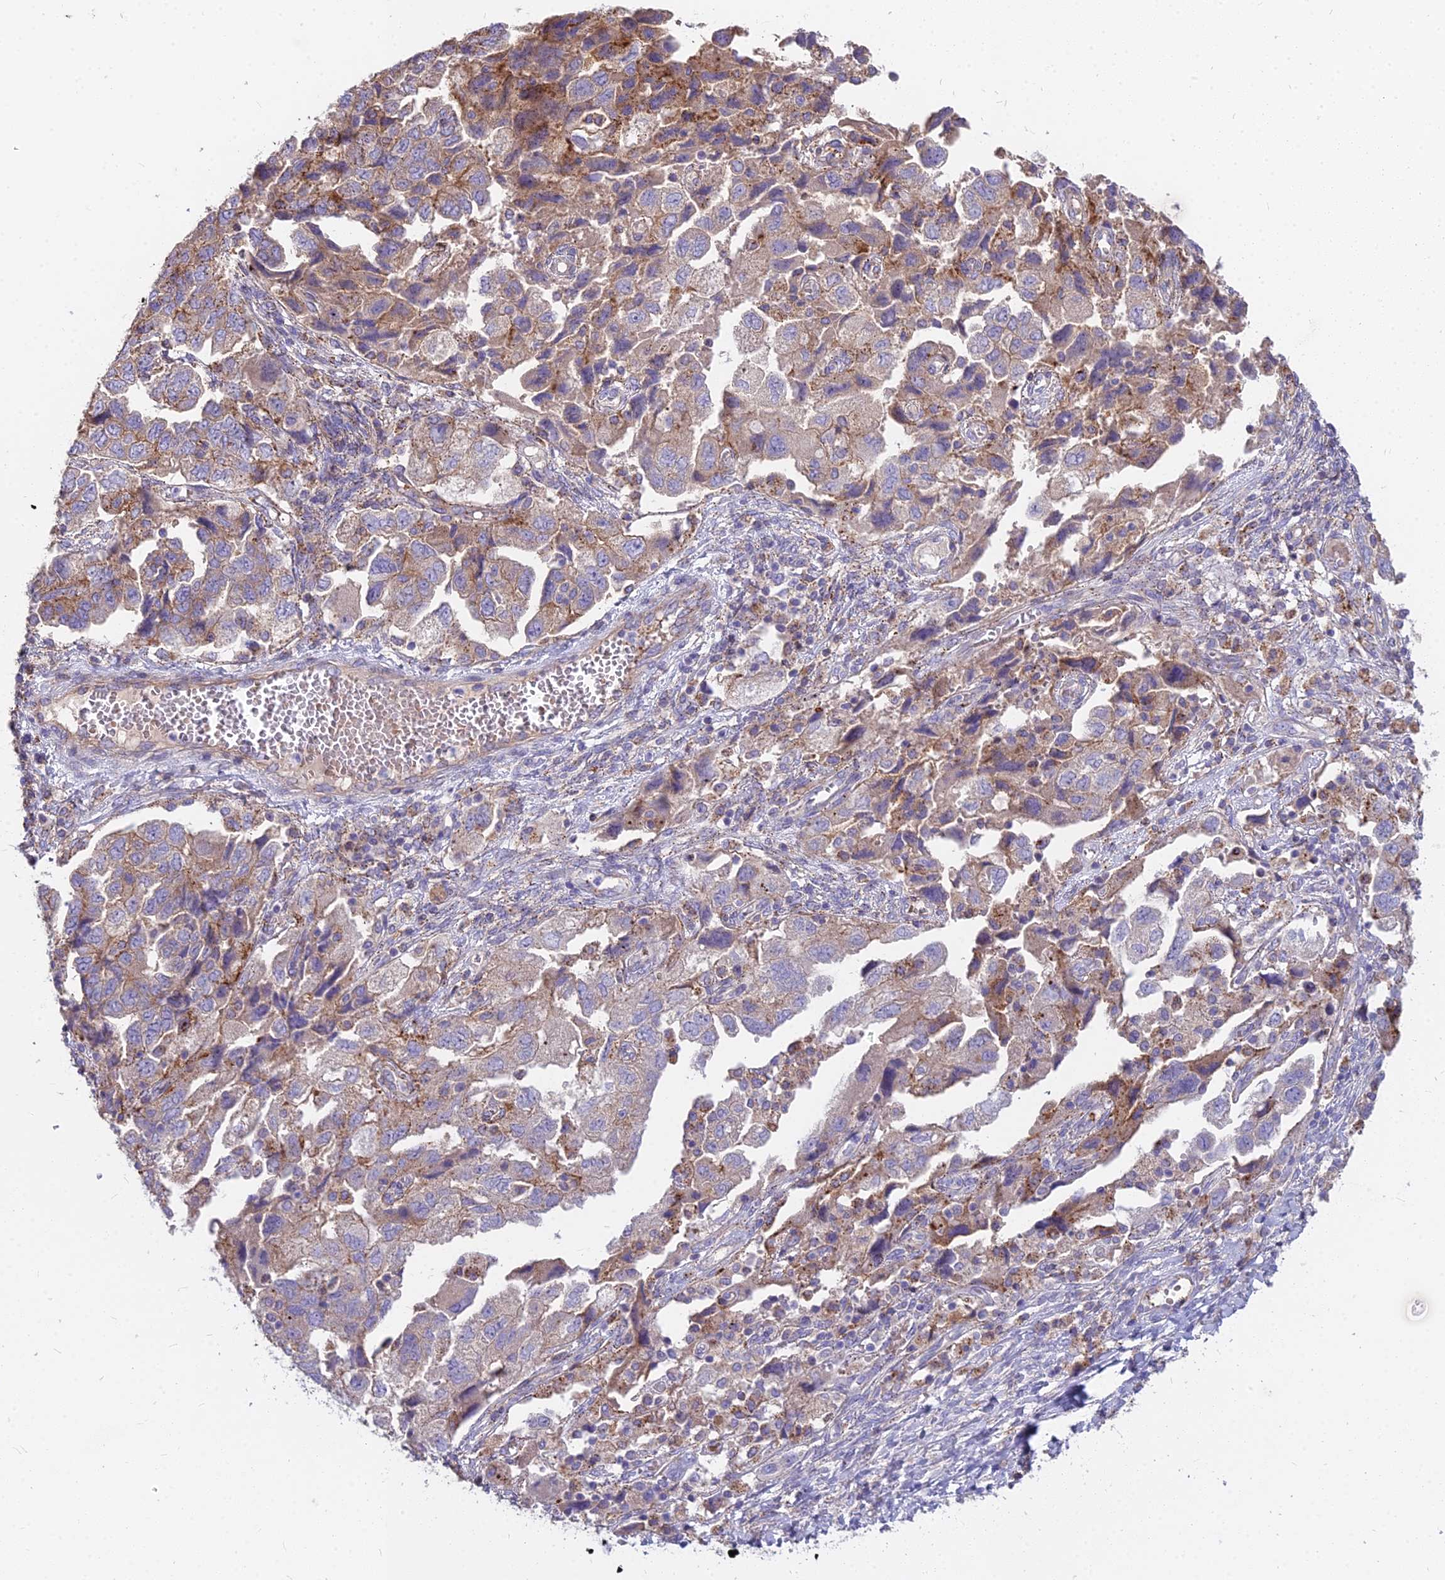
{"staining": {"intensity": "moderate", "quantity": "25%-75%", "location": "cytoplasmic/membranous"}, "tissue": "ovarian cancer", "cell_type": "Tumor cells", "image_type": "cancer", "snomed": [{"axis": "morphology", "description": "Carcinoma, NOS"}, {"axis": "morphology", "description": "Cystadenocarcinoma, serous, NOS"}, {"axis": "topography", "description": "Ovary"}], "caption": "Protein staining shows moderate cytoplasmic/membranous staining in approximately 25%-75% of tumor cells in ovarian cancer.", "gene": "FRMPD1", "patient": {"sex": "female", "age": 69}}